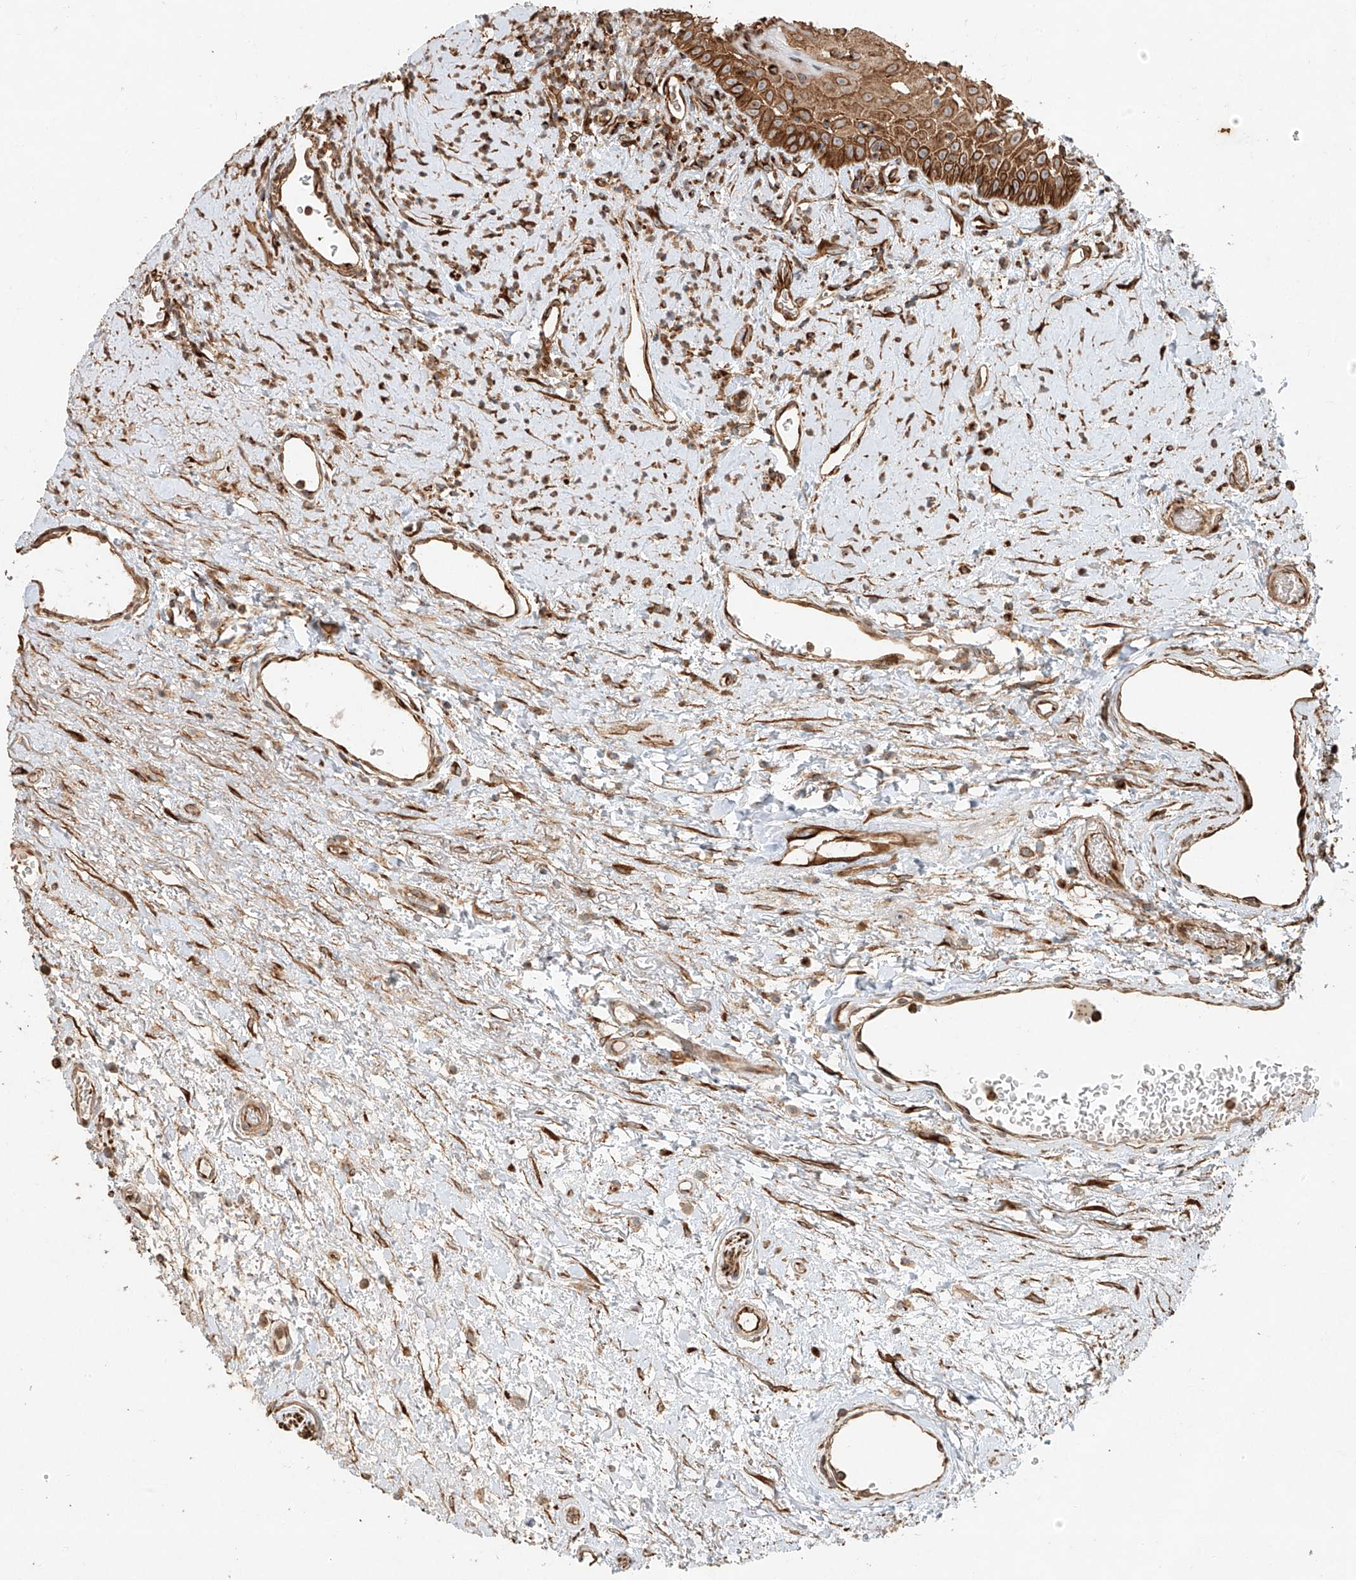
{"staining": {"intensity": "moderate", "quantity": ">75%", "location": "cytoplasmic/membranous"}, "tissue": "oral mucosa", "cell_type": "Squamous epithelial cells", "image_type": "normal", "snomed": [{"axis": "morphology", "description": "Normal tissue, NOS"}, {"axis": "topography", "description": "Oral tissue"}], "caption": "IHC of unremarkable human oral mucosa exhibits medium levels of moderate cytoplasmic/membranous positivity in about >75% of squamous epithelial cells. (brown staining indicates protein expression, while blue staining denotes nuclei).", "gene": "EFNB1", "patient": {"sex": "female", "age": 76}}